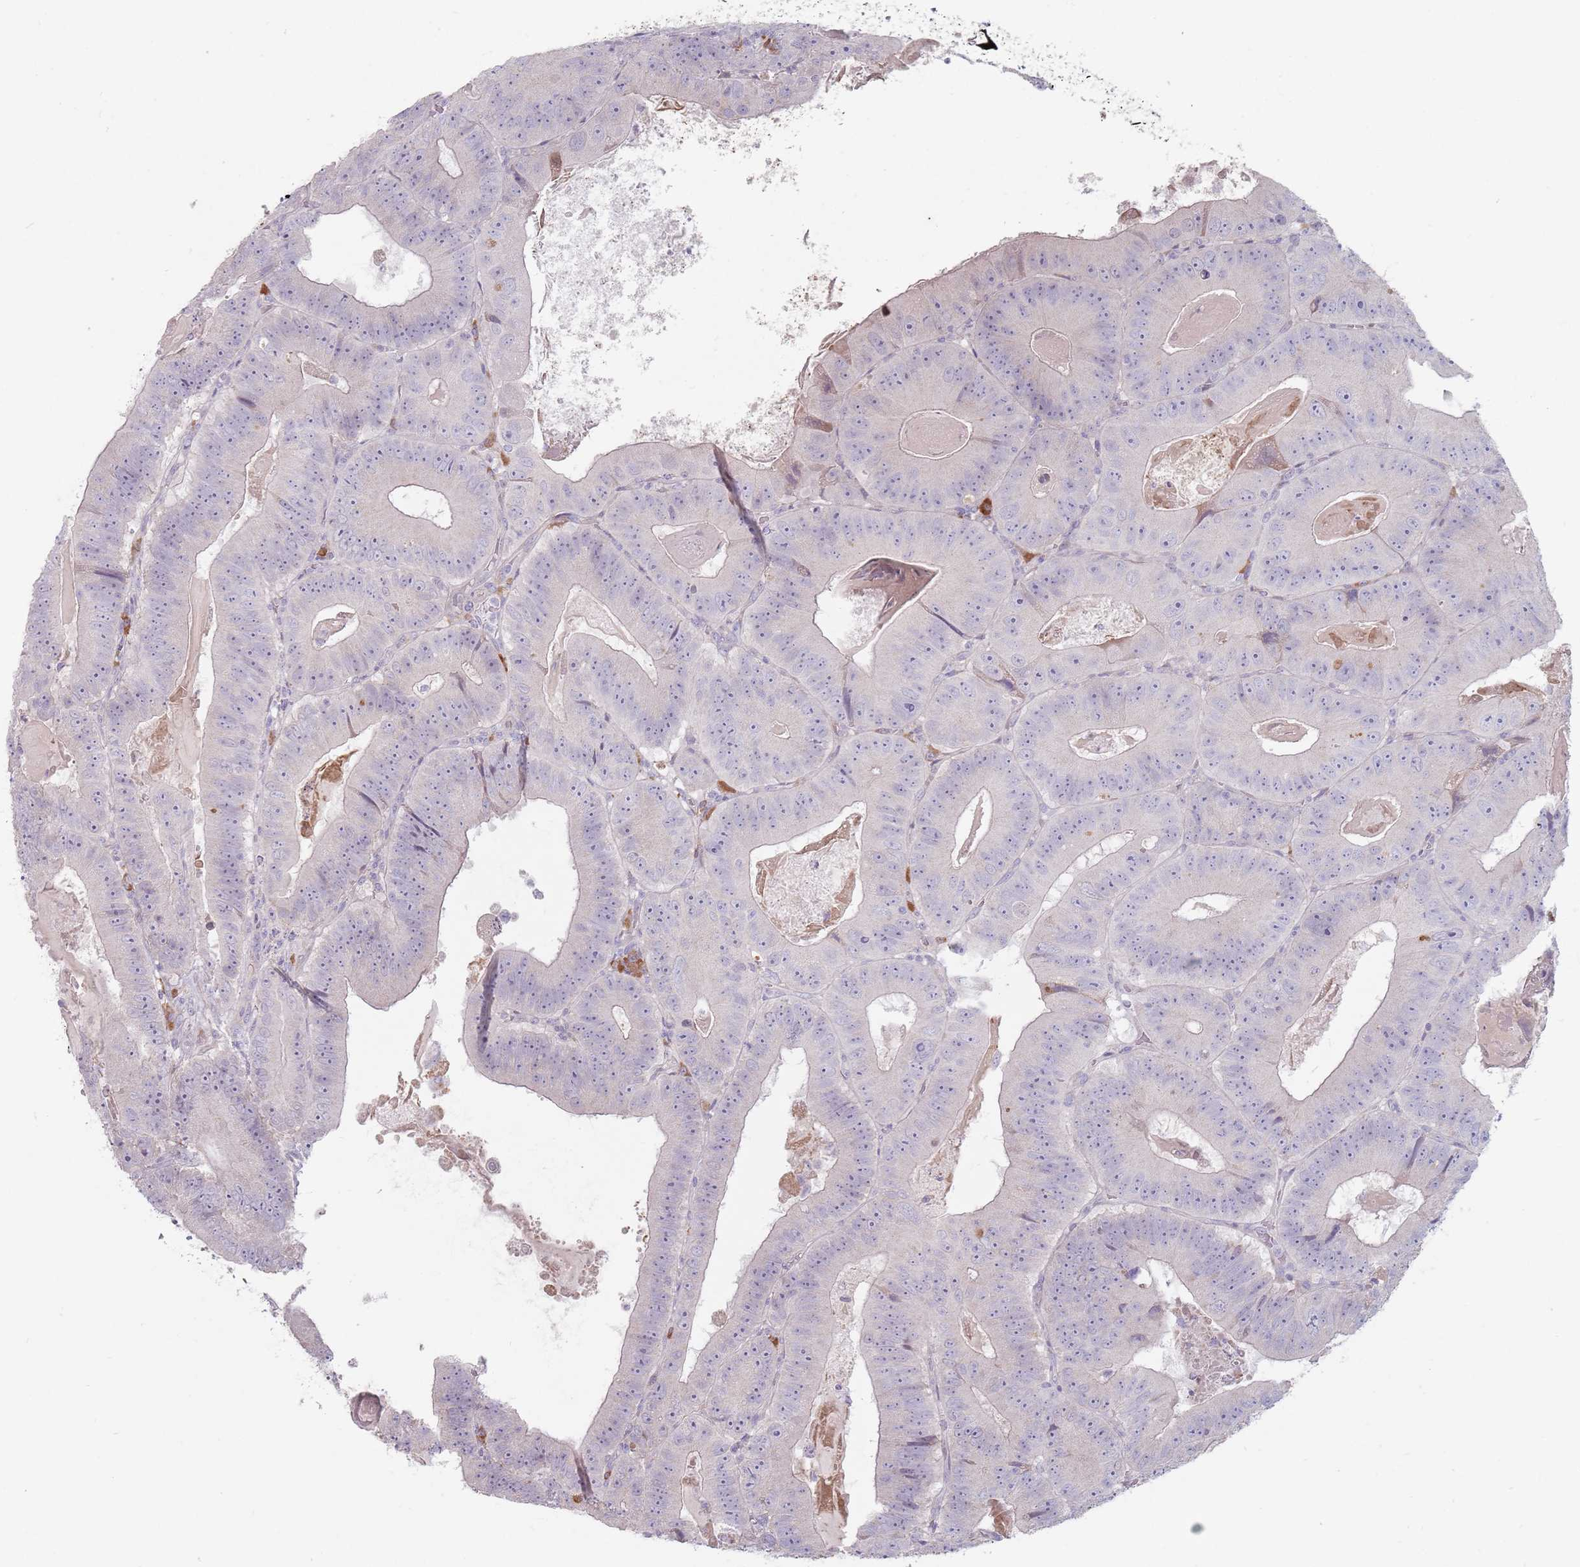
{"staining": {"intensity": "negative", "quantity": "none", "location": "none"}, "tissue": "colorectal cancer", "cell_type": "Tumor cells", "image_type": "cancer", "snomed": [{"axis": "morphology", "description": "Adenocarcinoma, NOS"}, {"axis": "topography", "description": "Colon"}], "caption": "IHC of colorectal cancer (adenocarcinoma) shows no staining in tumor cells. (Brightfield microscopy of DAB (3,3'-diaminobenzidine) immunohistochemistry (IHC) at high magnification).", "gene": "DXO", "patient": {"sex": "female", "age": 86}}